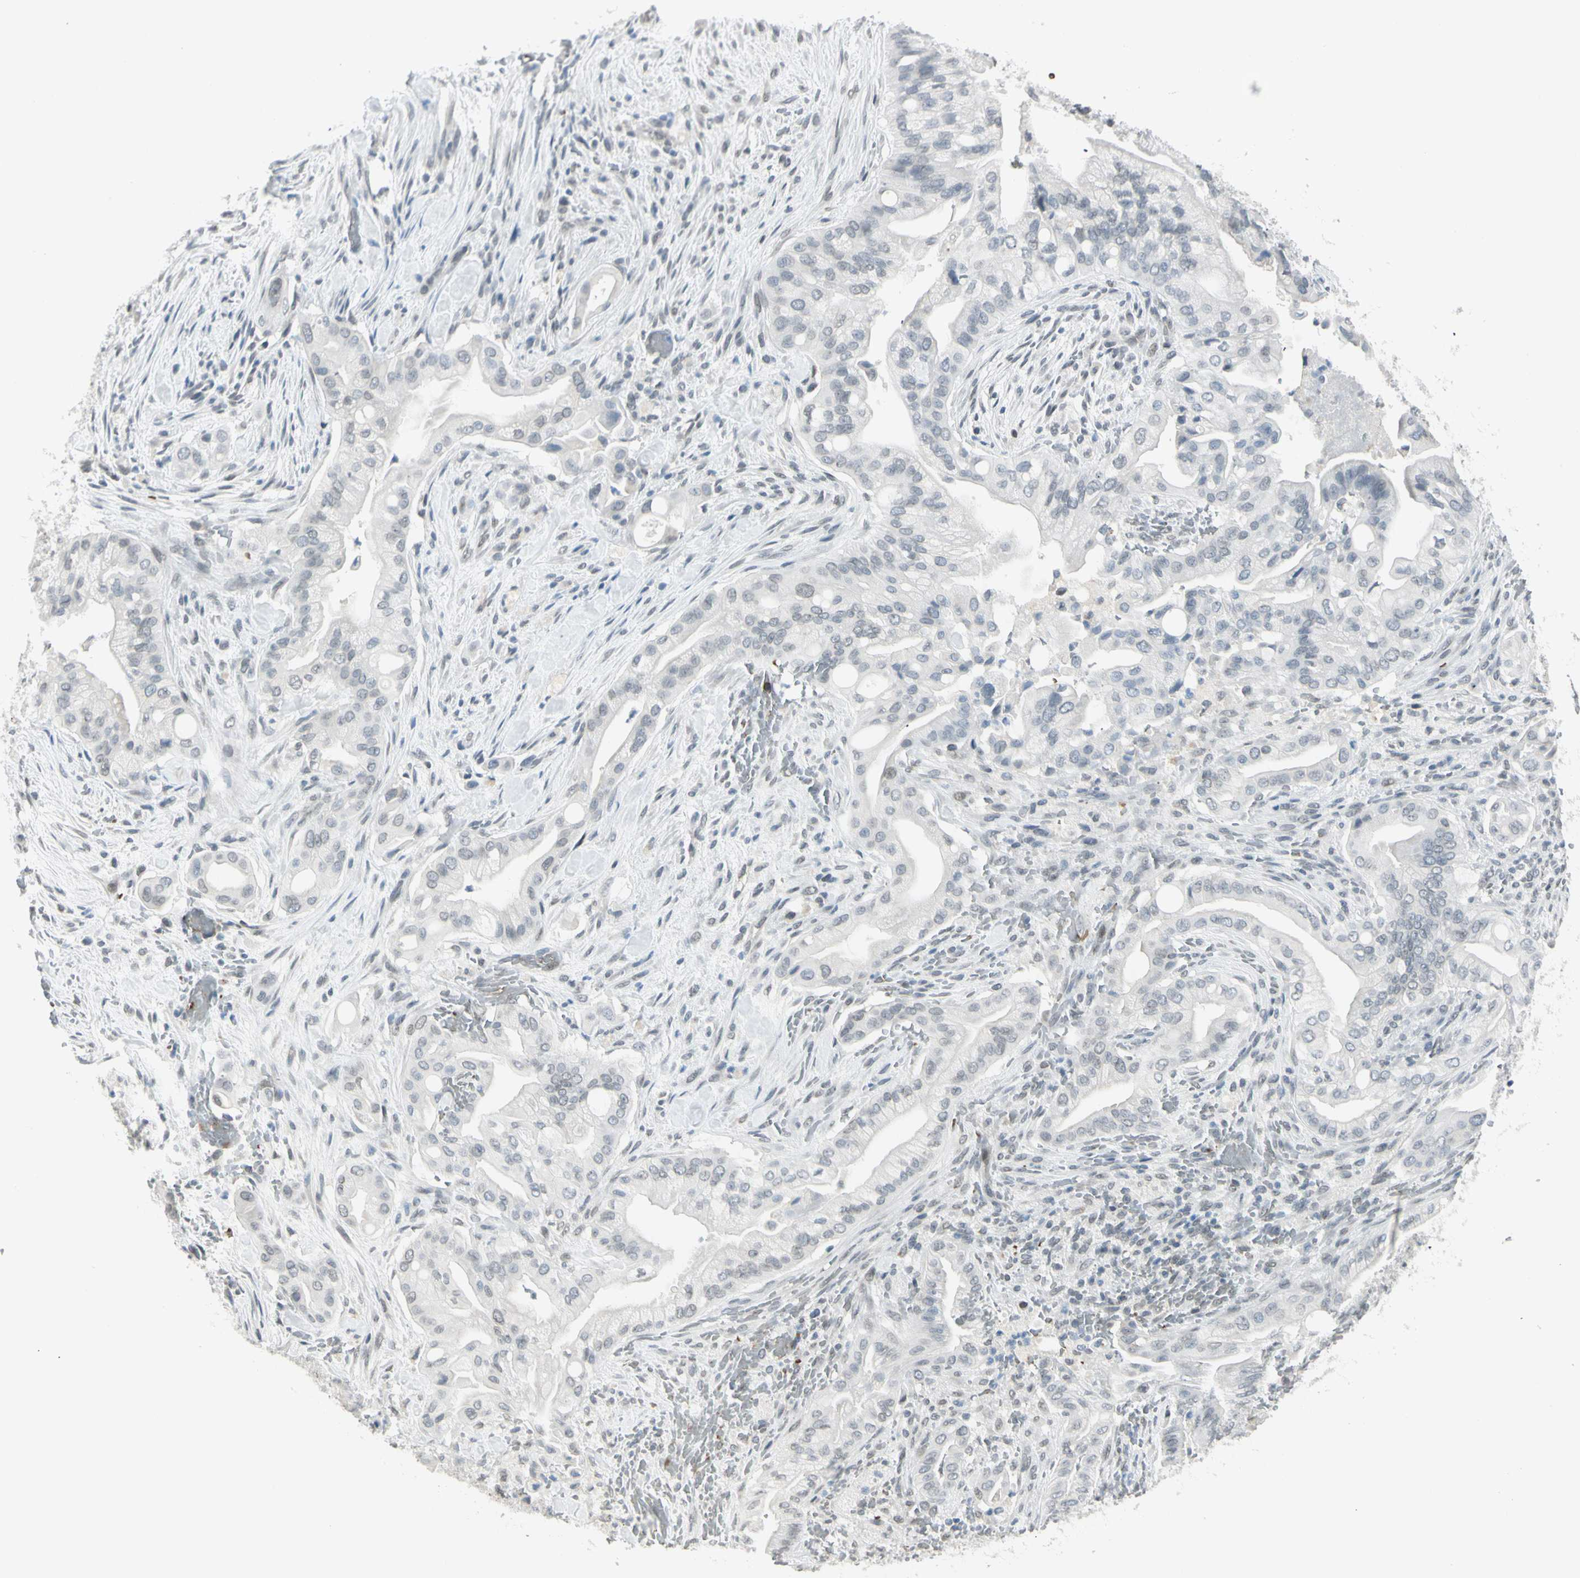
{"staining": {"intensity": "negative", "quantity": "none", "location": "none"}, "tissue": "liver cancer", "cell_type": "Tumor cells", "image_type": "cancer", "snomed": [{"axis": "morphology", "description": "Cholangiocarcinoma"}, {"axis": "topography", "description": "Liver"}], "caption": "The photomicrograph exhibits no significant expression in tumor cells of liver cholangiocarcinoma.", "gene": "BCAN", "patient": {"sex": "female", "age": 68}}